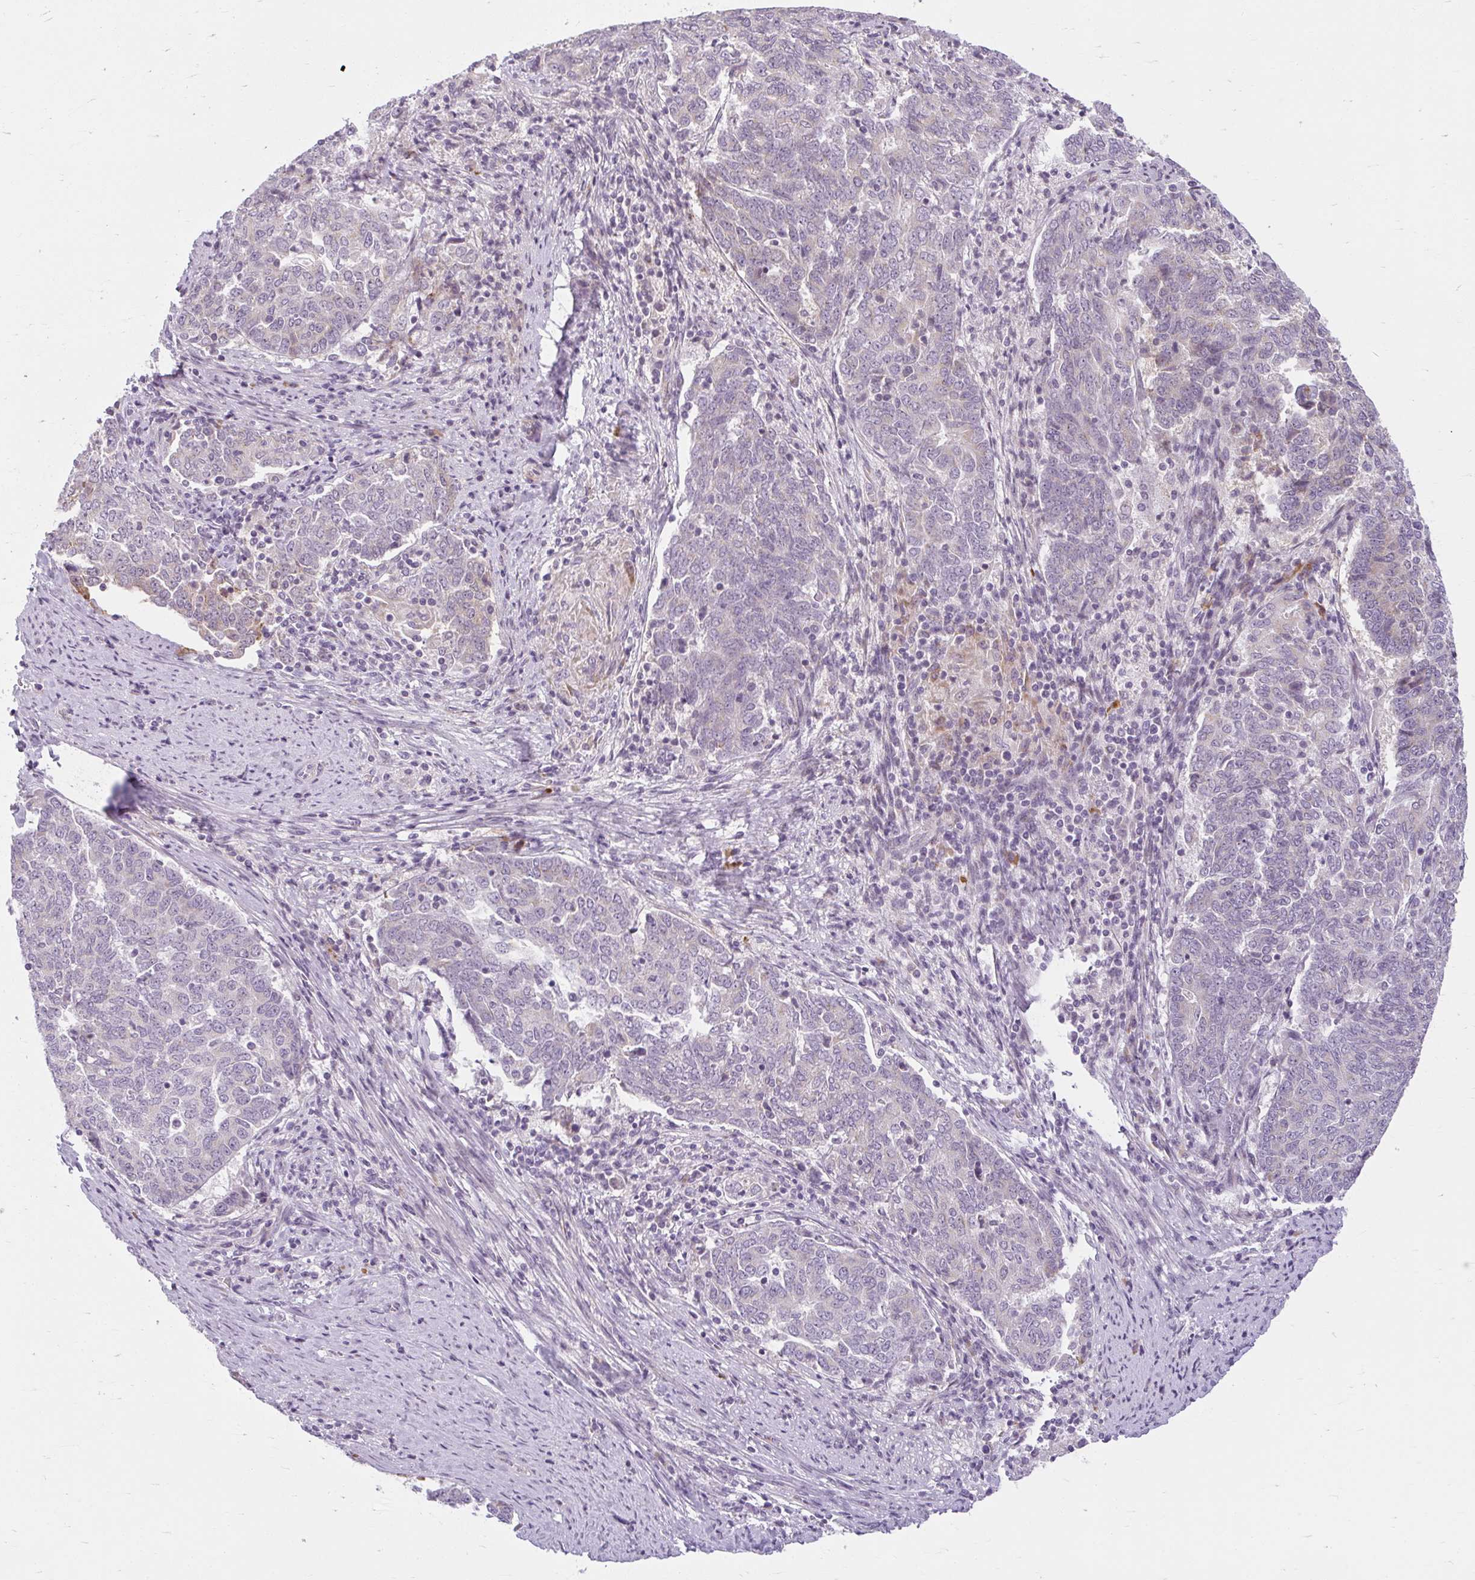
{"staining": {"intensity": "negative", "quantity": "none", "location": "none"}, "tissue": "endometrial cancer", "cell_type": "Tumor cells", "image_type": "cancer", "snomed": [{"axis": "morphology", "description": "Adenocarcinoma, NOS"}, {"axis": "topography", "description": "Endometrium"}], "caption": "Tumor cells show no significant protein expression in endometrial cancer. Brightfield microscopy of immunohistochemistry stained with DAB (brown) and hematoxylin (blue), captured at high magnification.", "gene": "ZFYVE26", "patient": {"sex": "female", "age": 80}}